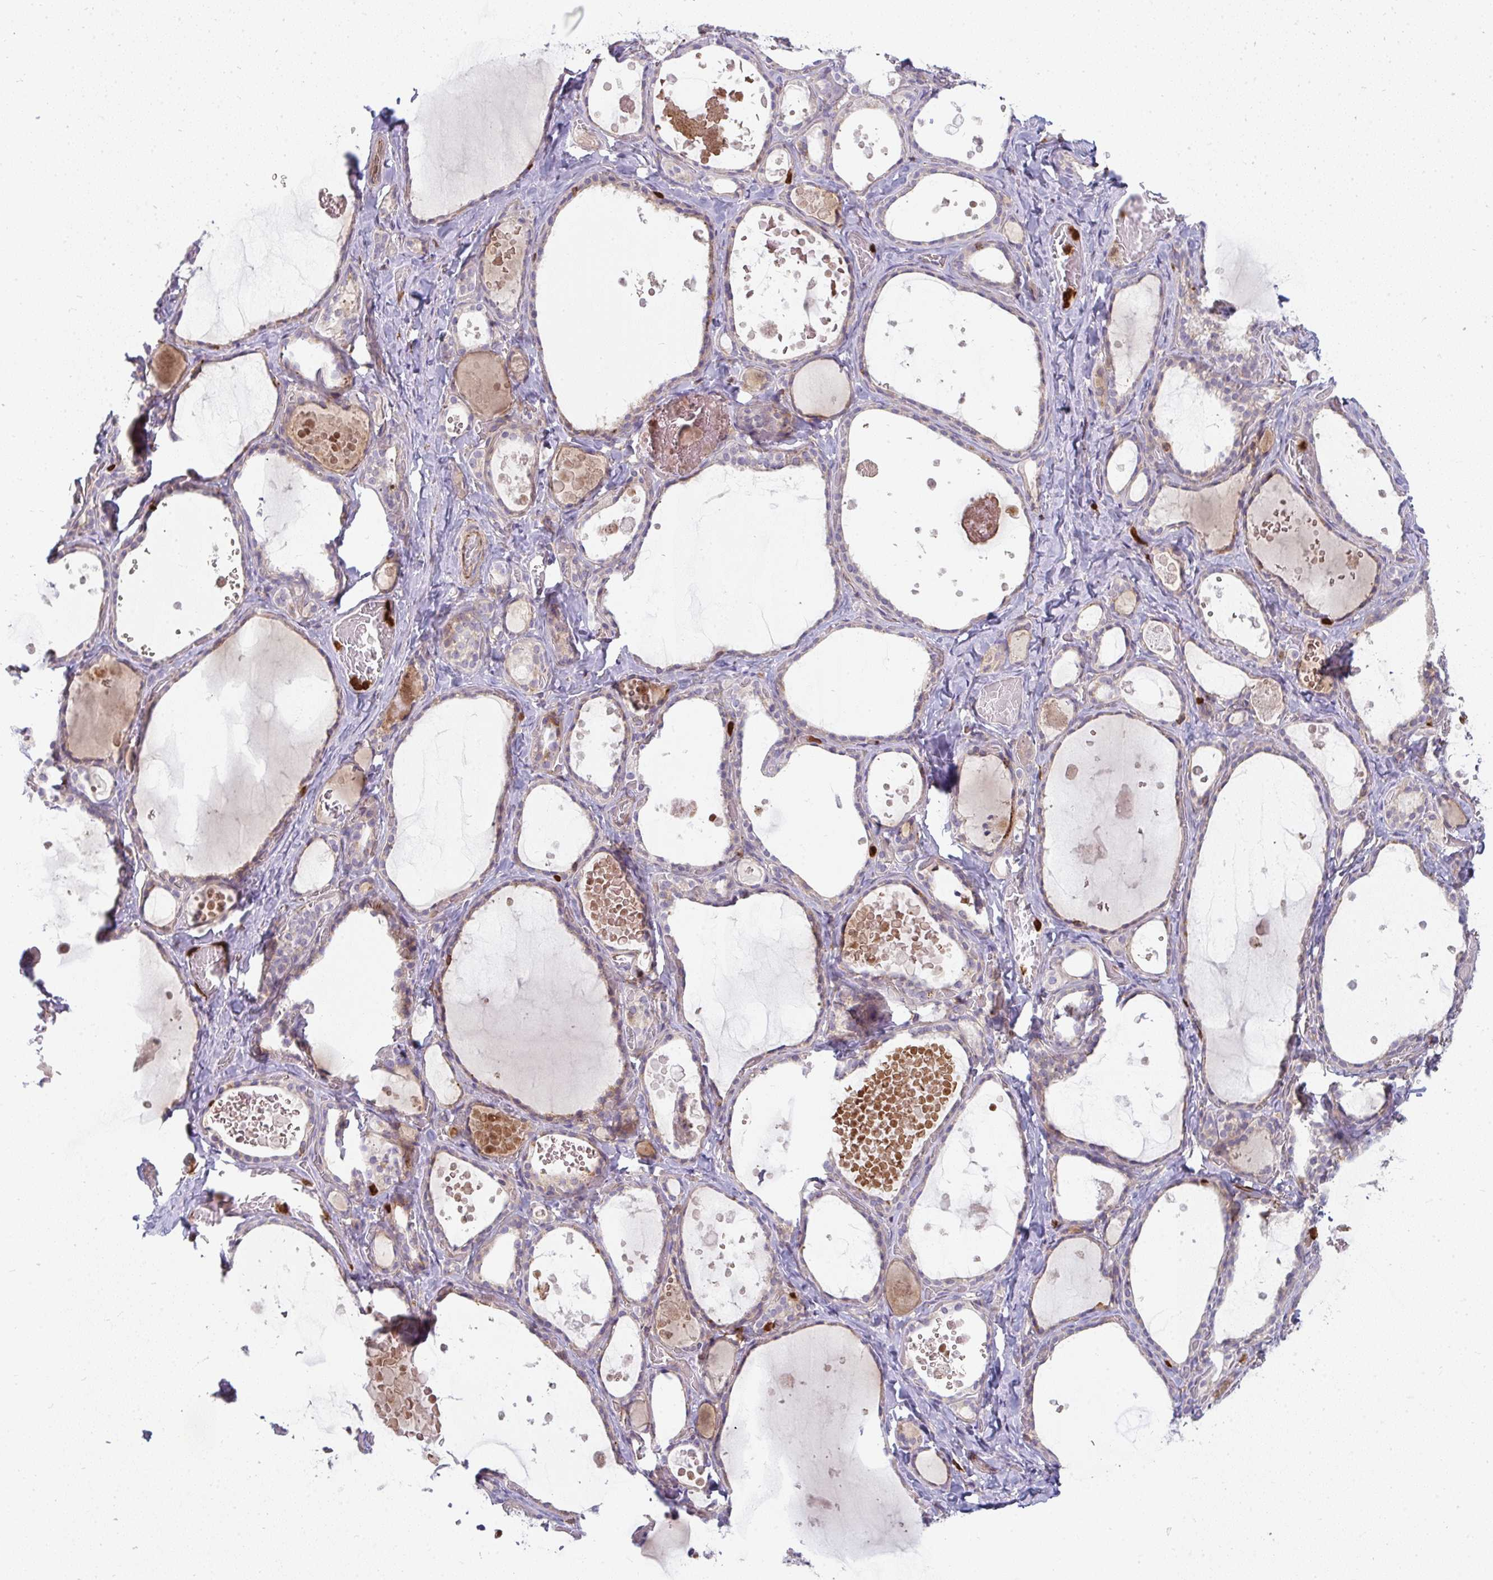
{"staining": {"intensity": "moderate", "quantity": ">75%", "location": "cytoplasmic/membranous"}, "tissue": "thyroid gland", "cell_type": "Glandular cells", "image_type": "normal", "snomed": [{"axis": "morphology", "description": "Normal tissue, NOS"}, {"axis": "topography", "description": "Thyroid gland"}], "caption": "Moderate cytoplasmic/membranous expression for a protein is present in approximately >75% of glandular cells of benign thyroid gland using immunohistochemistry.", "gene": "CSF3R", "patient": {"sex": "female", "age": 56}}